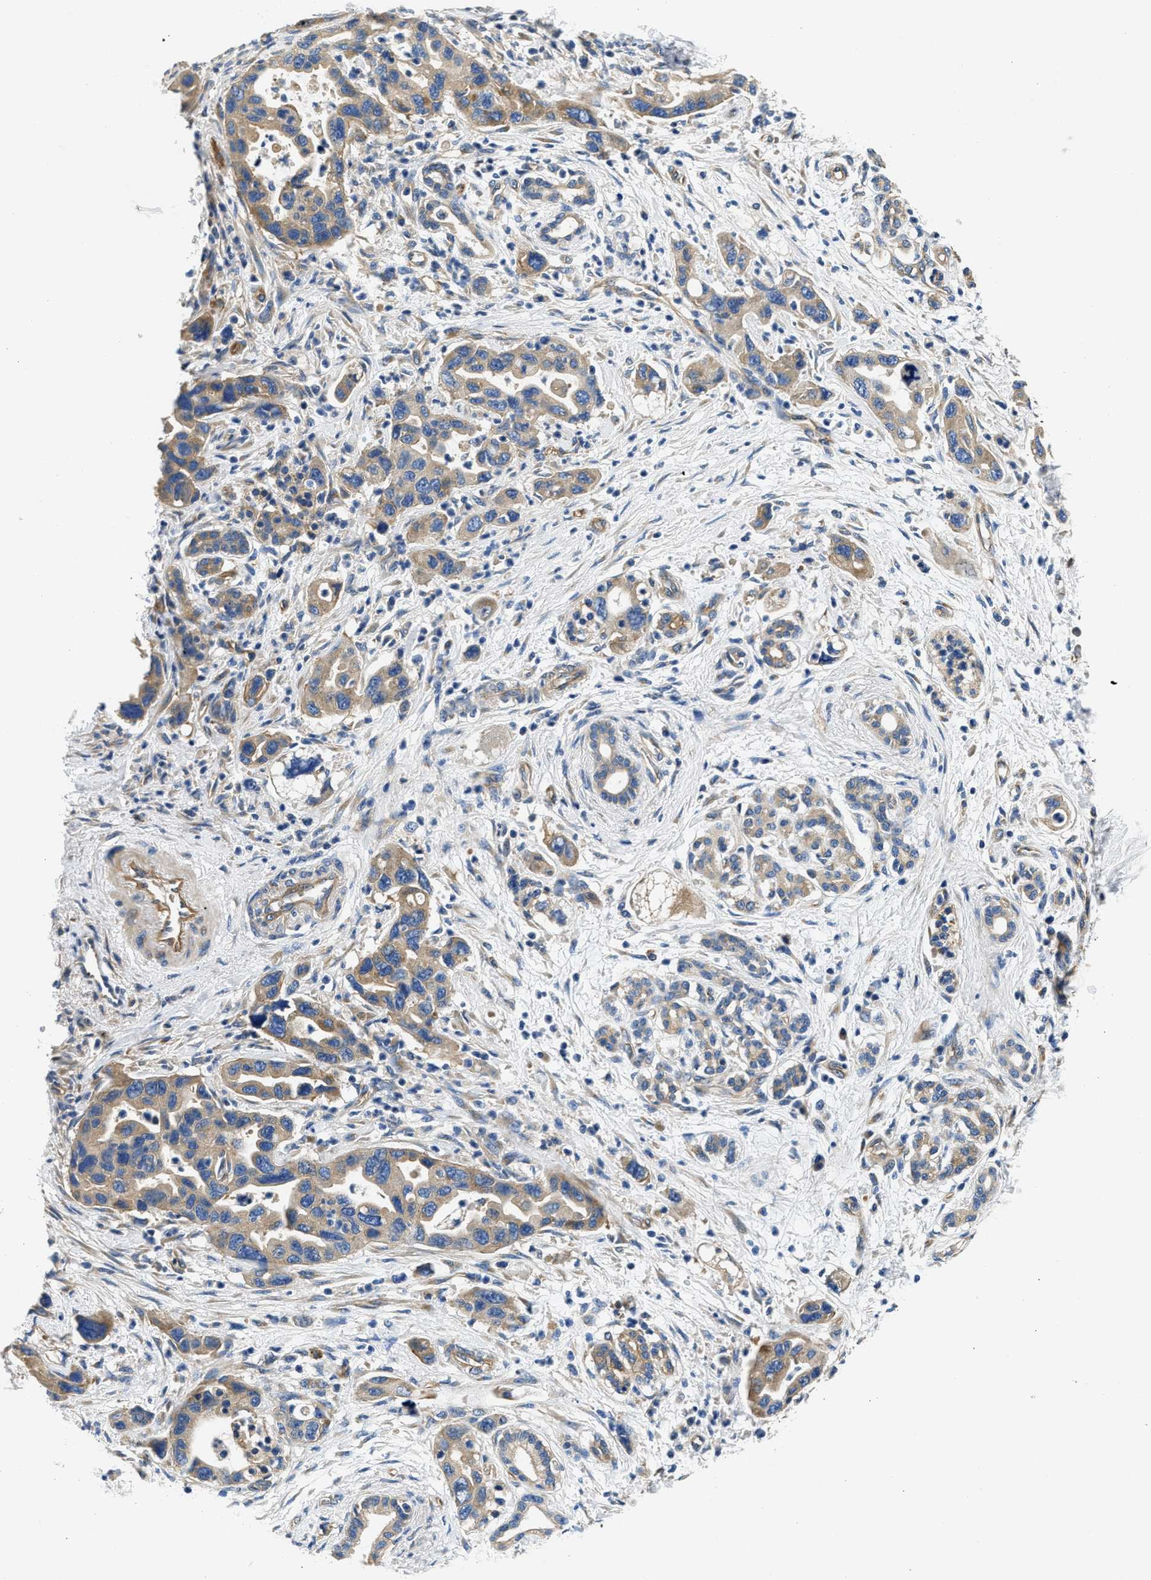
{"staining": {"intensity": "moderate", "quantity": ">75%", "location": "cytoplasmic/membranous"}, "tissue": "pancreatic cancer", "cell_type": "Tumor cells", "image_type": "cancer", "snomed": [{"axis": "morphology", "description": "Normal tissue, NOS"}, {"axis": "morphology", "description": "Adenocarcinoma, NOS"}, {"axis": "topography", "description": "Pancreas"}], "caption": "Pancreatic cancer (adenocarcinoma) stained for a protein (brown) displays moderate cytoplasmic/membranous positive positivity in approximately >75% of tumor cells.", "gene": "CSDE1", "patient": {"sex": "female", "age": 71}}